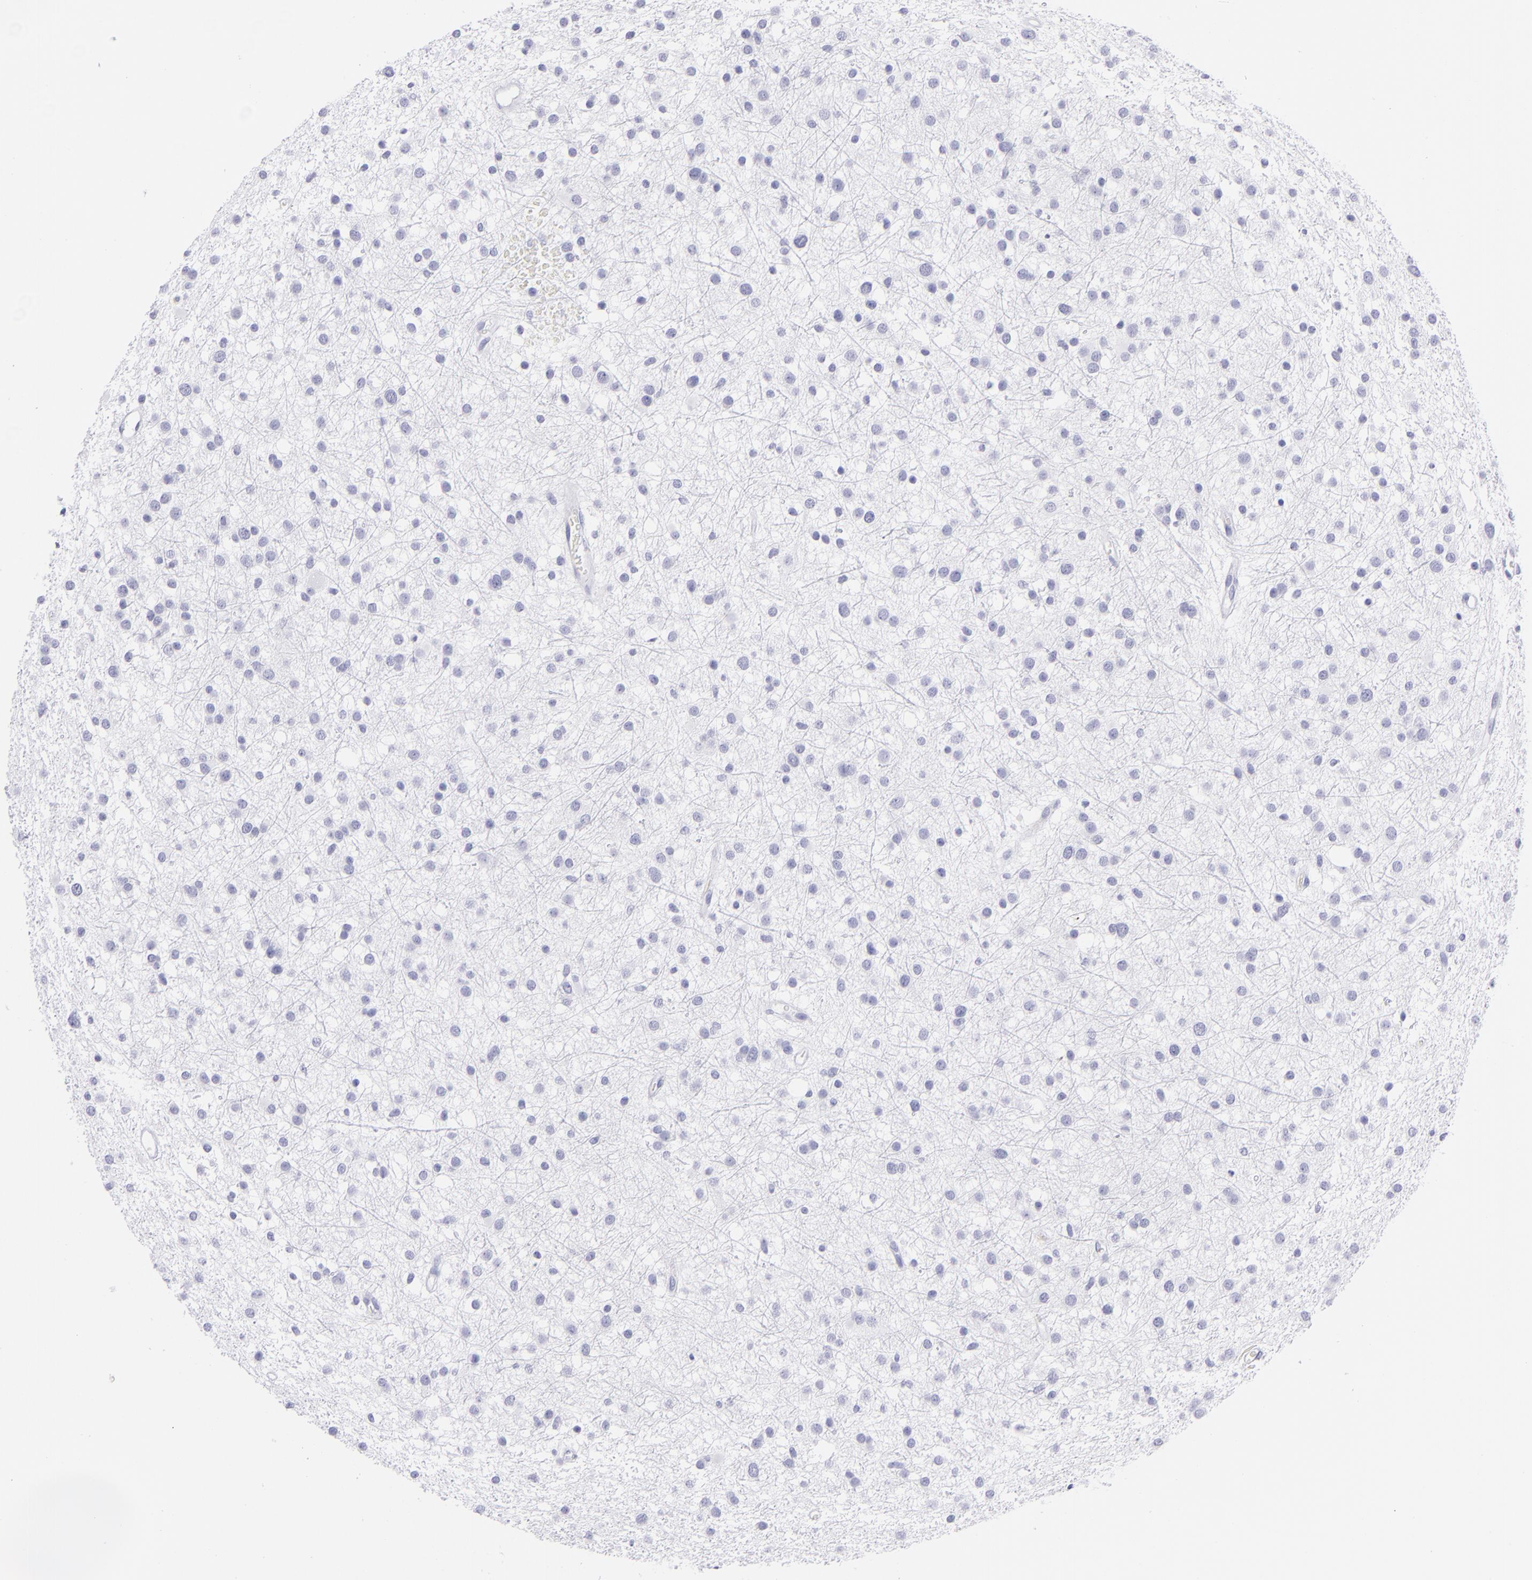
{"staining": {"intensity": "negative", "quantity": "none", "location": "none"}, "tissue": "glioma", "cell_type": "Tumor cells", "image_type": "cancer", "snomed": [{"axis": "morphology", "description": "Glioma, malignant, Low grade"}, {"axis": "topography", "description": "Brain"}], "caption": "IHC micrograph of malignant glioma (low-grade) stained for a protein (brown), which displays no staining in tumor cells.", "gene": "PRPH", "patient": {"sex": "female", "age": 36}}